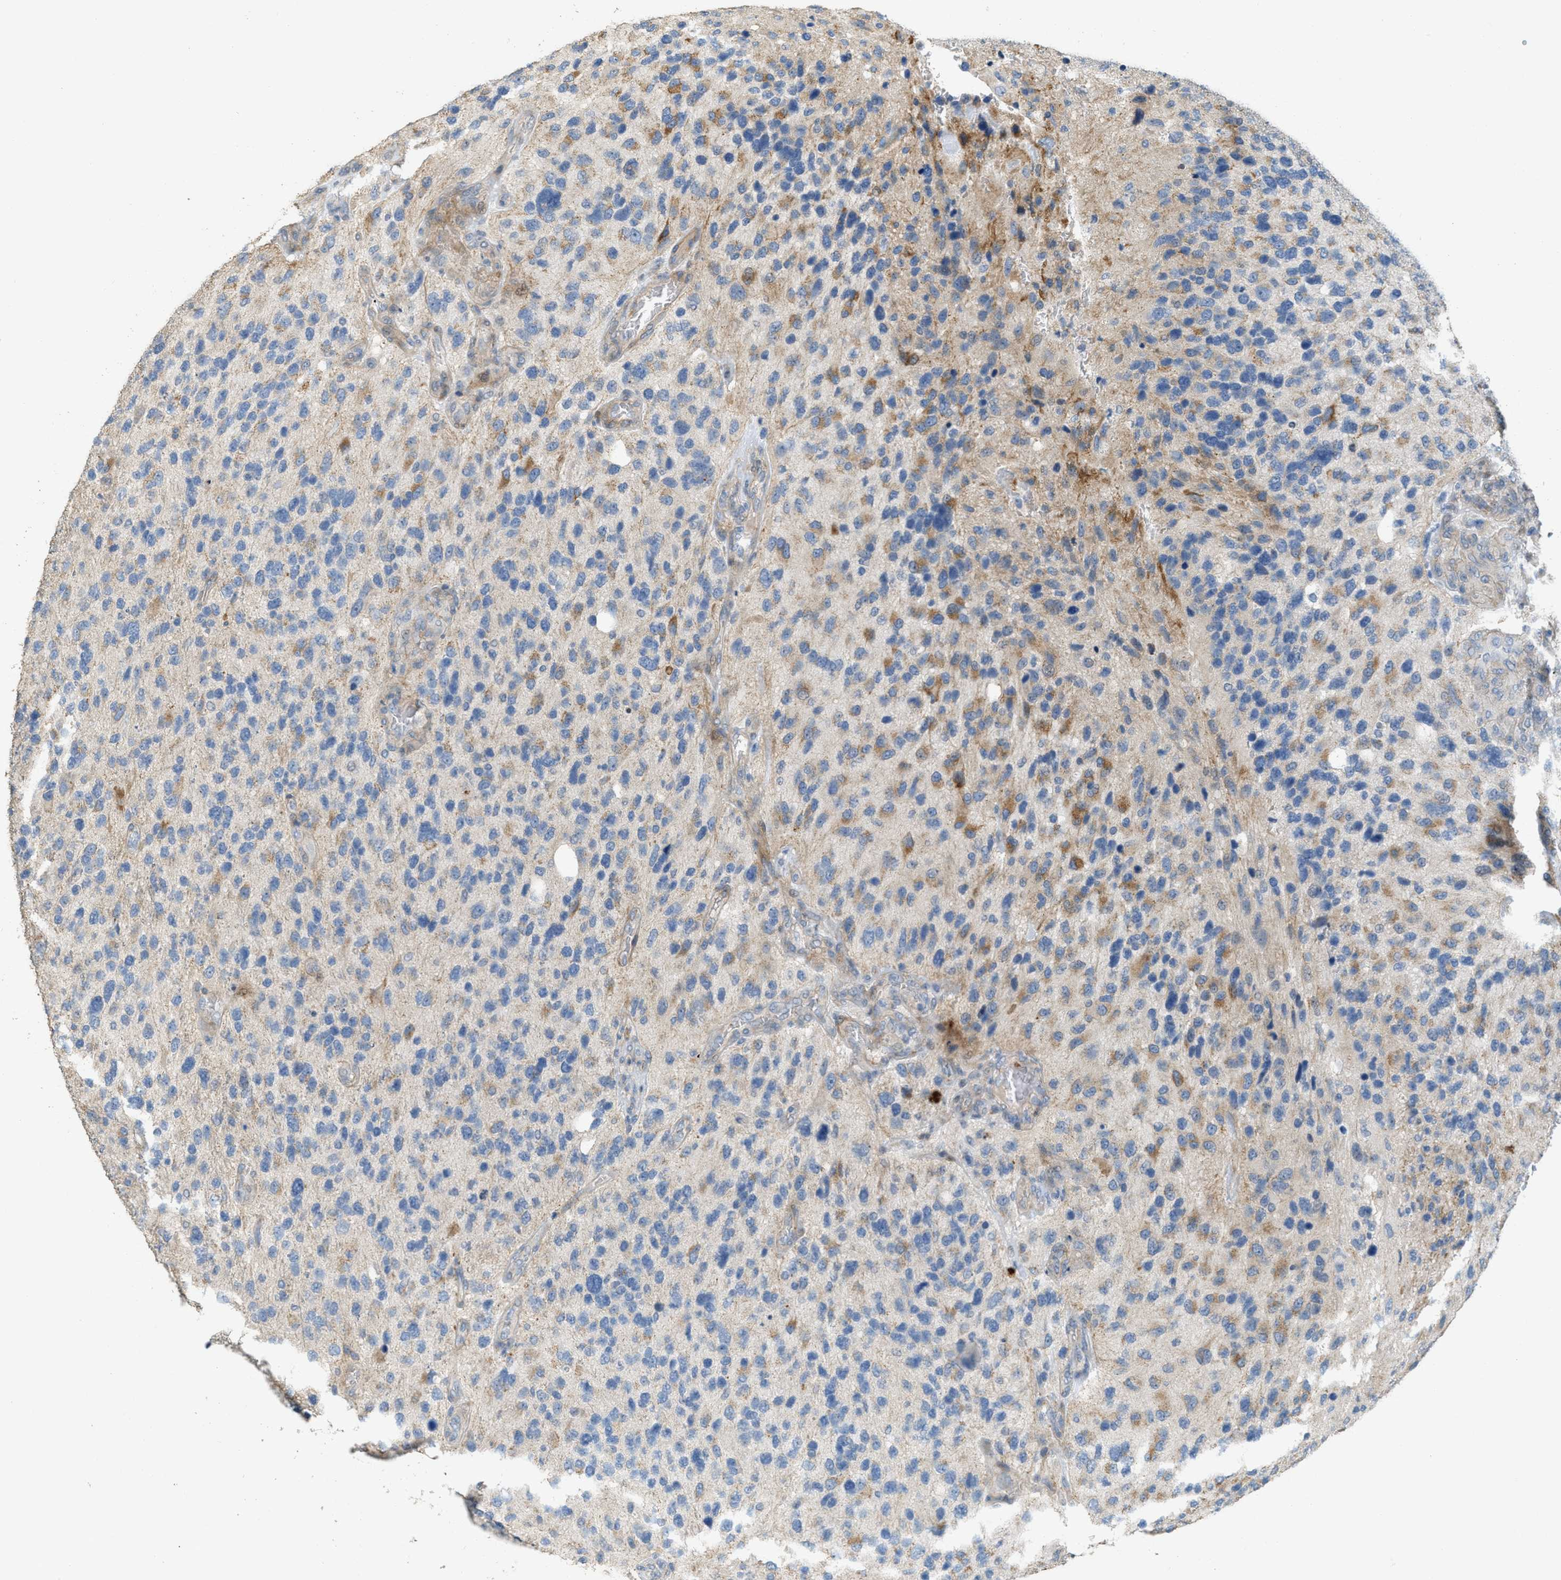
{"staining": {"intensity": "moderate", "quantity": "25%-75%", "location": "cytoplasmic/membranous"}, "tissue": "glioma", "cell_type": "Tumor cells", "image_type": "cancer", "snomed": [{"axis": "morphology", "description": "Glioma, malignant, High grade"}, {"axis": "topography", "description": "Brain"}], "caption": "High-grade glioma (malignant) was stained to show a protein in brown. There is medium levels of moderate cytoplasmic/membranous staining in approximately 25%-75% of tumor cells. Nuclei are stained in blue.", "gene": "MRS2", "patient": {"sex": "female", "age": 58}}